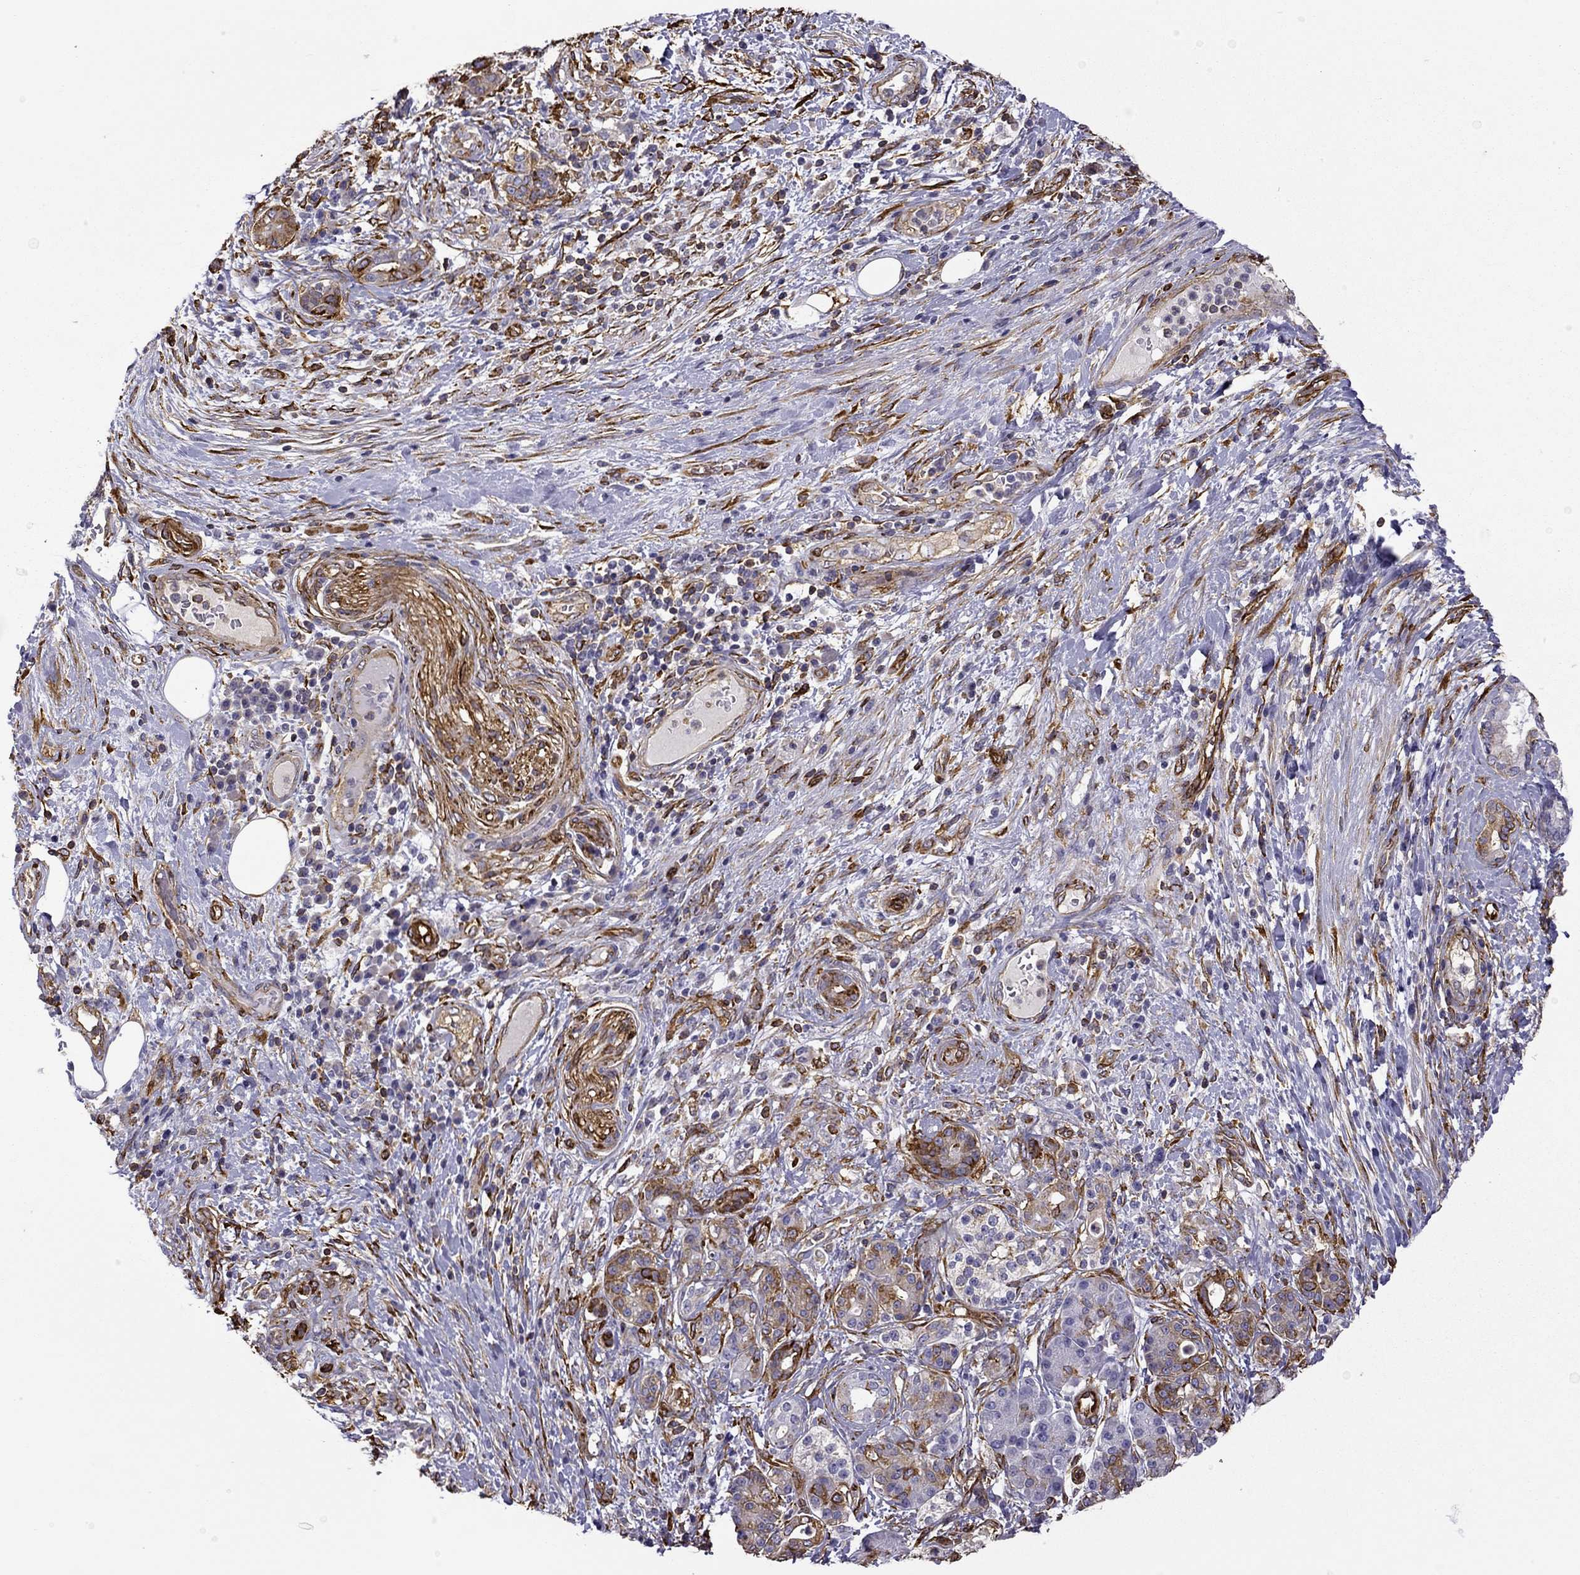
{"staining": {"intensity": "moderate", "quantity": ">75%", "location": "cytoplasmic/membranous"}, "tissue": "pancreatic cancer", "cell_type": "Tumor cells", "image_type": "cancer", "snomed": [{"axis": "morphology", "description": "Adenocarcinoma, NOS"}, {"axis": "topography", "description": "Pancreas"}], "caption": "Moderate cytoplasmic/membranous staining is seen in about >75% of tumor cells in adenocarcinoma (pancreatic).", "gene": "MAP4", "patient": {"sex": "female", "age": 73}}